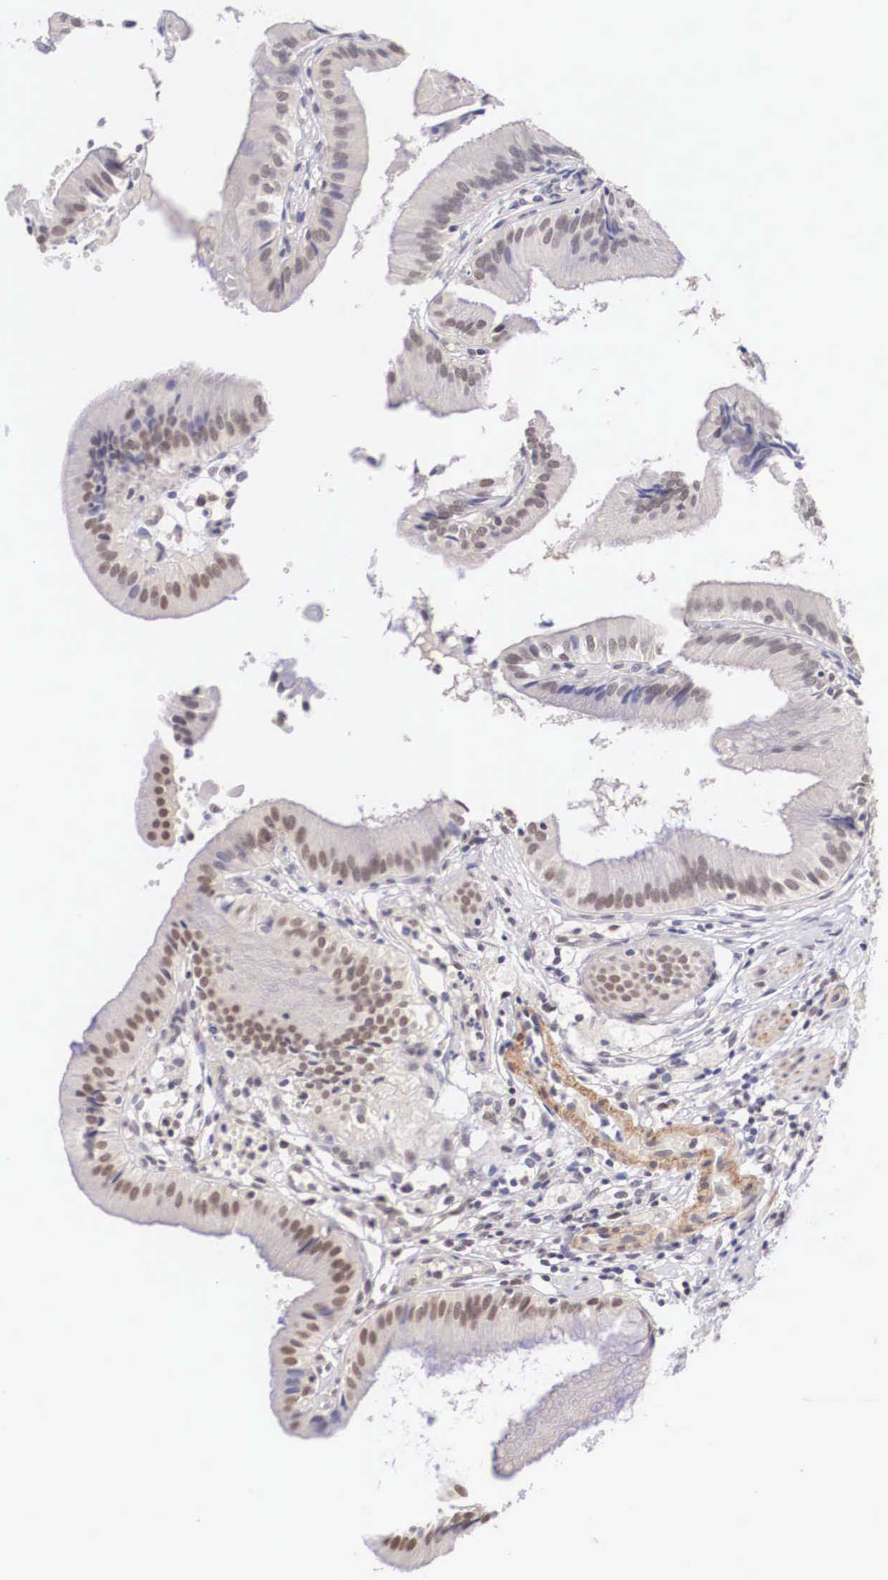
{"staining": {"intensity": "moderate", "quantity": ">75%", "location": "nuclear"}, "tissue": "gallbladder", "cell_type": "Glandular cells", "image_type": "normal", "snomed": [{"axis": "morphology", "description": "Normal tissue, NOS"}, {"axis": "topography", "description": "Gallbladder"}], "caption": "Gallbladder stained with immunohistochemistry exhibits moderate nuclear expression in approximately >75% of glandular cells. (IHC, brightfield microscopy, high magnification).", "gene": "ZNF275", "patient": {"sex": "male", "age": 28}}